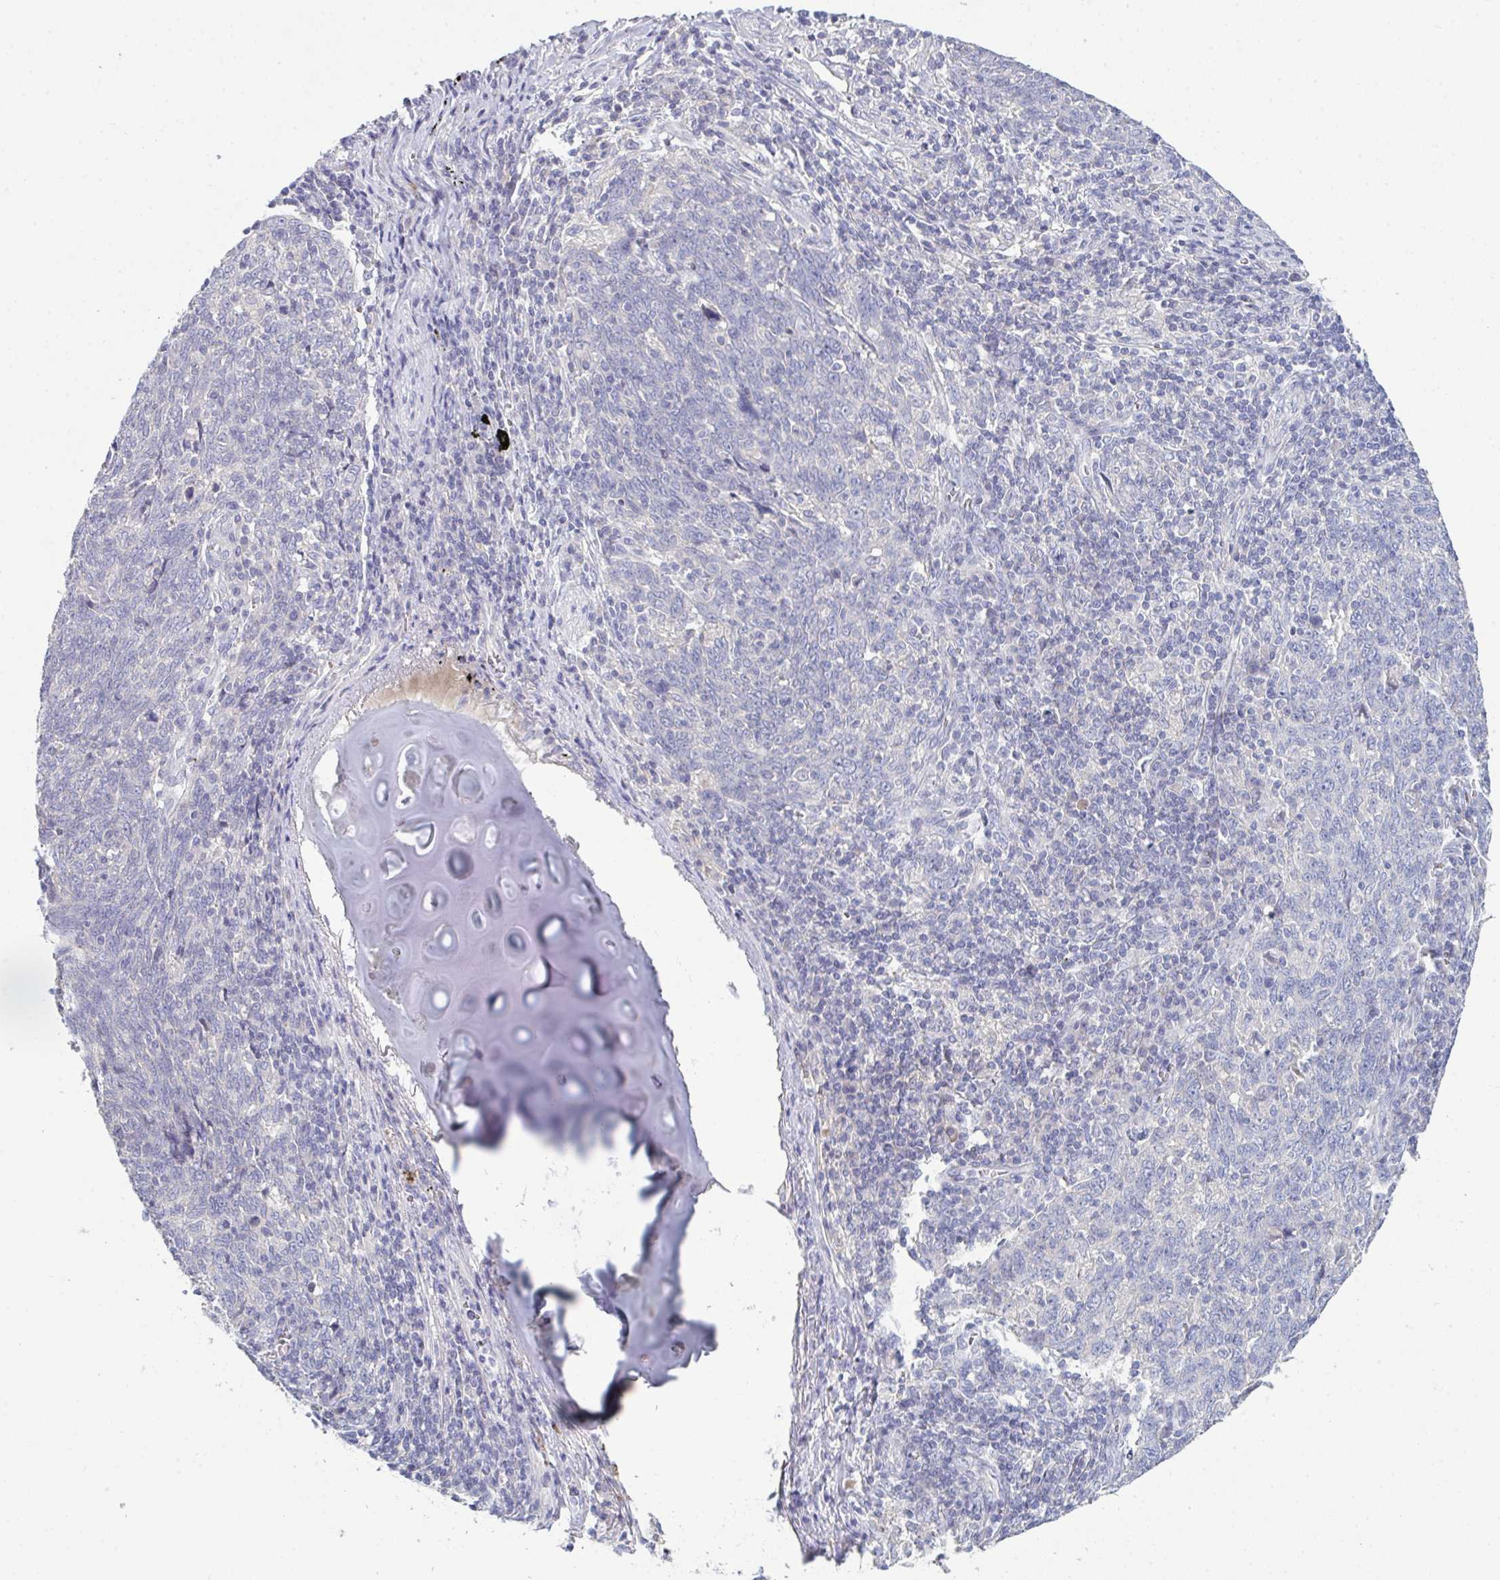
{"staining": {"intensity": "negative", "quantity": "none", "location": "none"}, "tissue": "lung cancer", "cell_type": "Tumor cells", "image_type": "cancer", "snomed": [{"axis": "morphology", "description": "Squamous cell carcinoma, NOS"}, {"axis": "topography", "description": "Lung"}], "caption": "The image displays no staining of tumor cells in lung squamous cell carcinoma.", "gene": "HGFAC", "patient": {"sex": "female", "age": 72}}